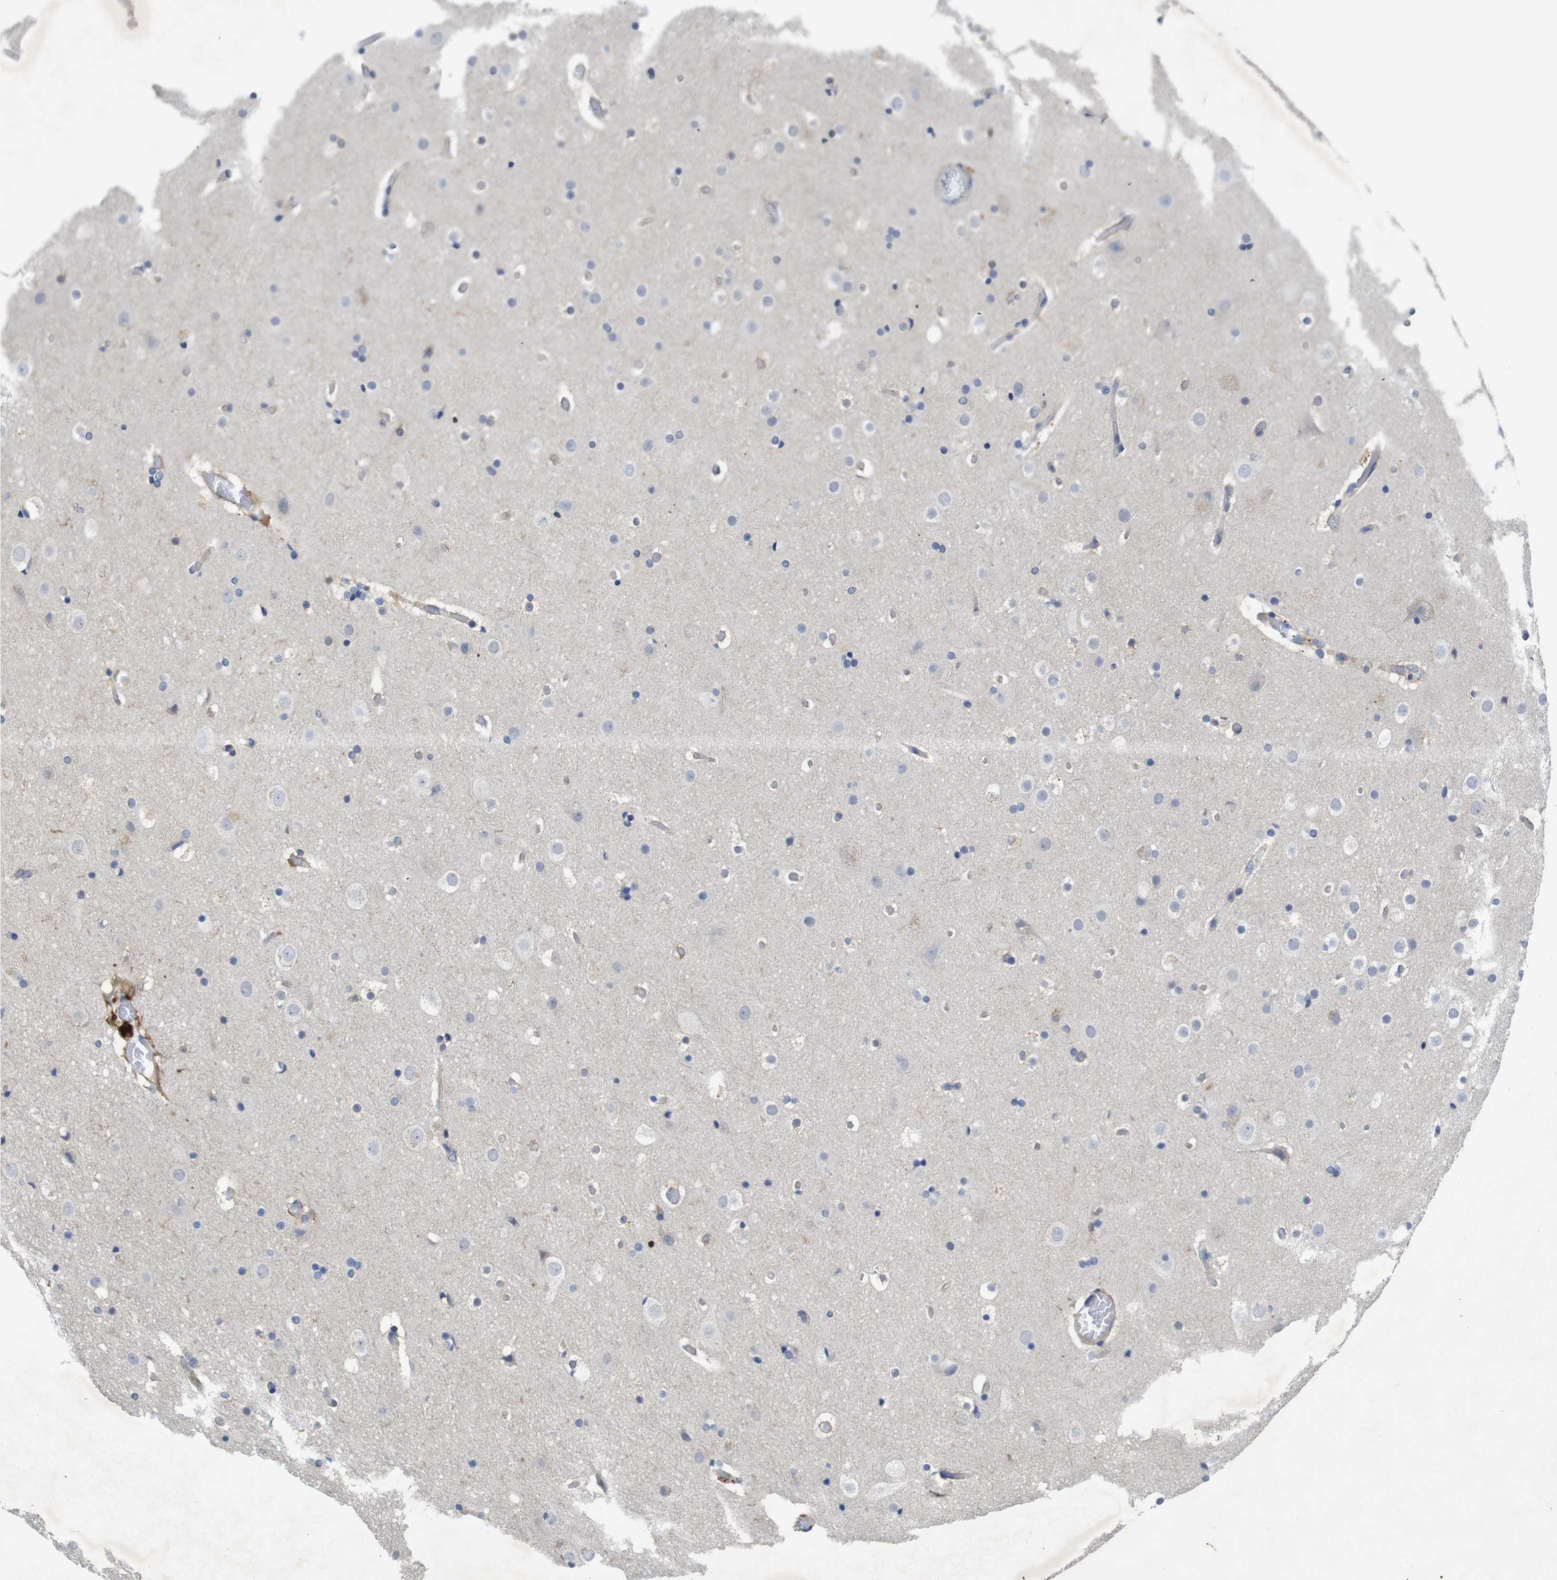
{"staining": {"intensity": "weak", "quantity": "25%-75%", "location": "cytoplasmic/membranous"}, "tissue": "cerebral cortex", "cell_type": "Endothelial cells", "image_type": "normal", "snomed": [{"axis": "morphology", "description": "Normal tissue, NOS"}, {"axis": "topography", "description": "Cerebral cortex"}], "caption": "This micrograph reveals normal cerebral cortex stained with IHC to label a protein in brown. The cytoplasmic/membranous of endothelial cells show weak positivity for the protein. Nuclei are counter-stained blue.", "gene": "BCAR3", "patient": {"sex": "male", "age": 57}}